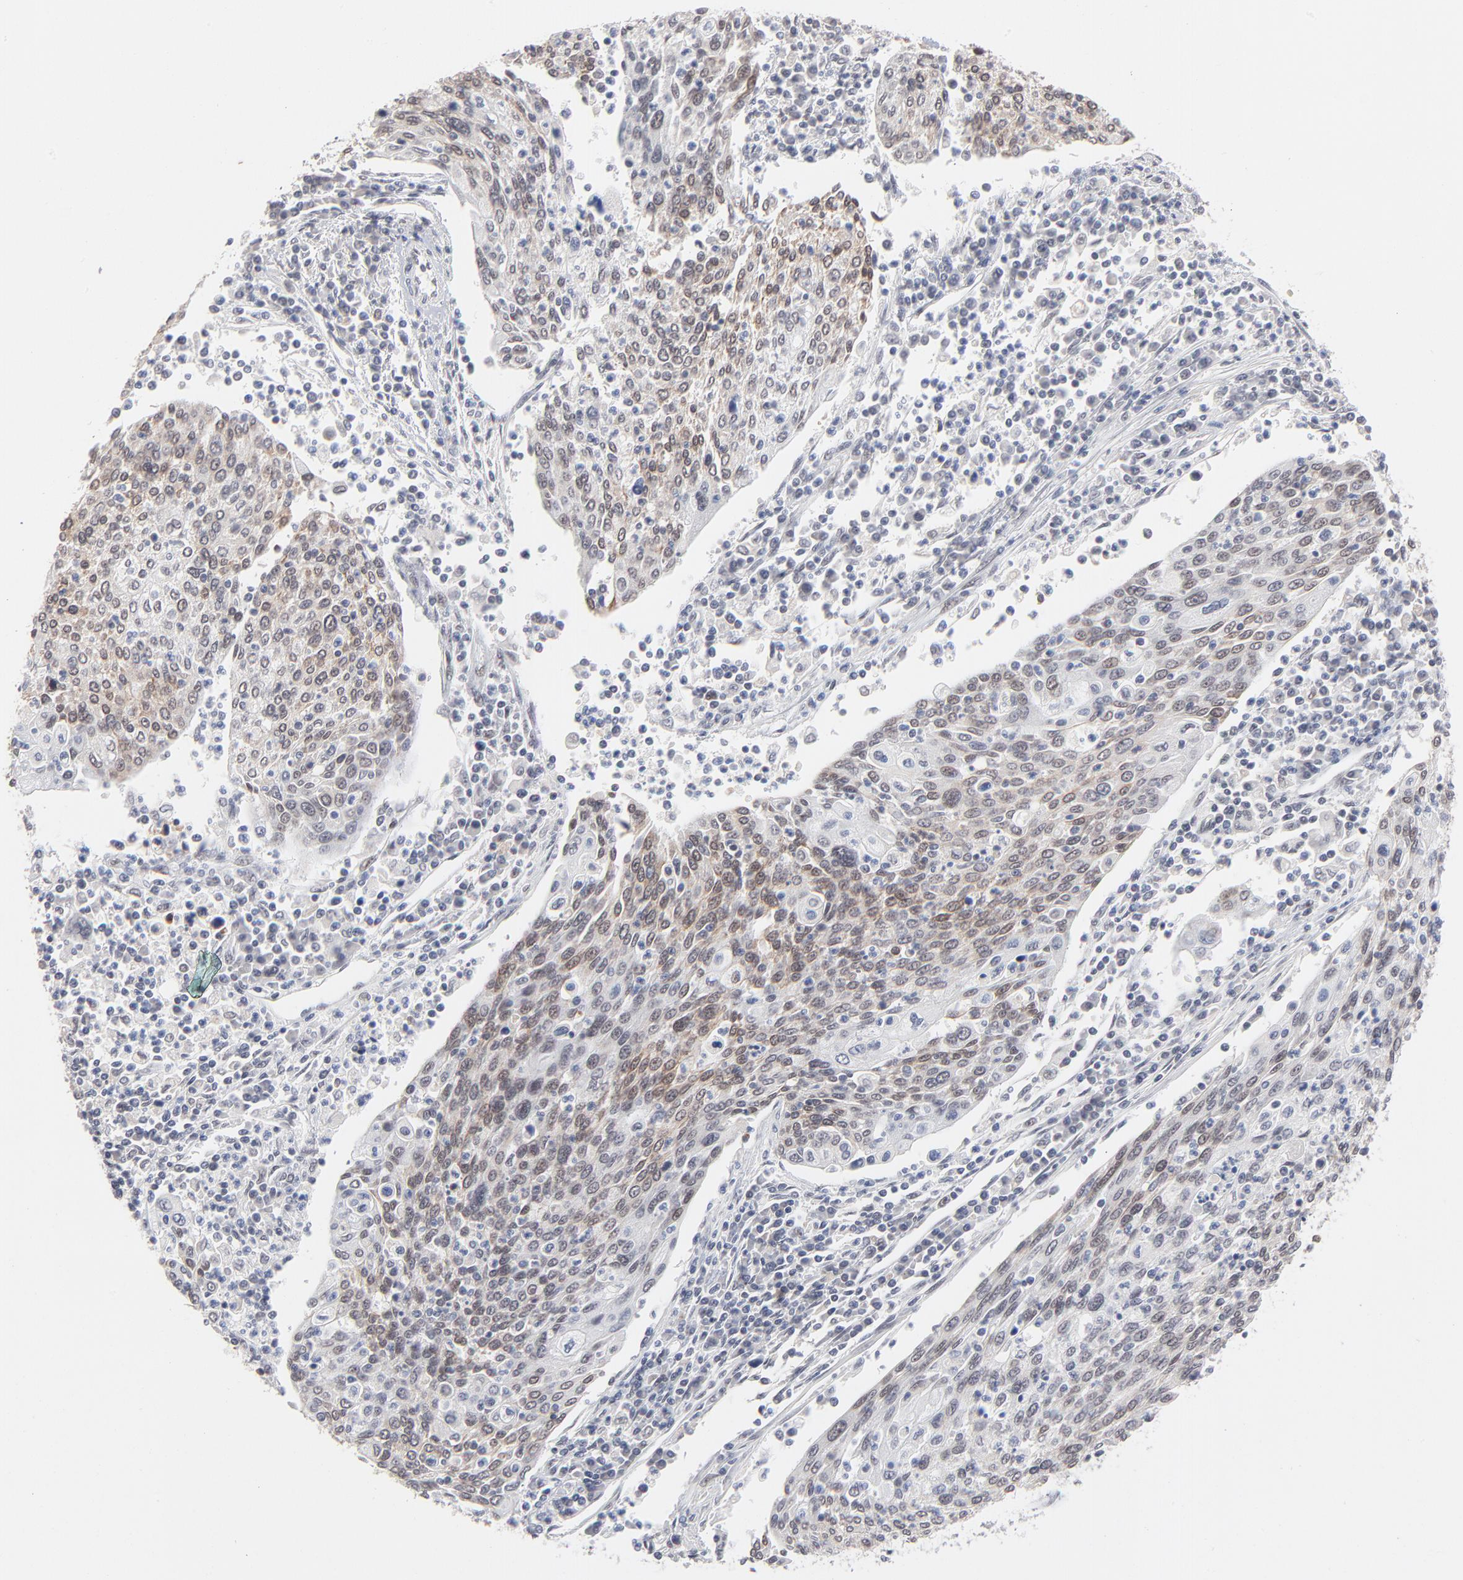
{"staining": {"intensity": "weak", "quantity": "25%-75%", "location": "nuclear"}, "tissue": "cervical cancer", "cell_type": "Tumor cells", "image_type": "cancer", "snomed": [{"axis": "morphology", "description": "Squamous cell carcinoma, NOS"}, {"axis": "topography", "description": "Cervix"}], "caption": "This is an image of immunohistochemistry (IHC) staining of cervical squamous cell carcinoma, which shows weak staining in the nuclear of tumor cells.", "gene": "MBIP", "patient": {"sex": "female", "age": 40}}